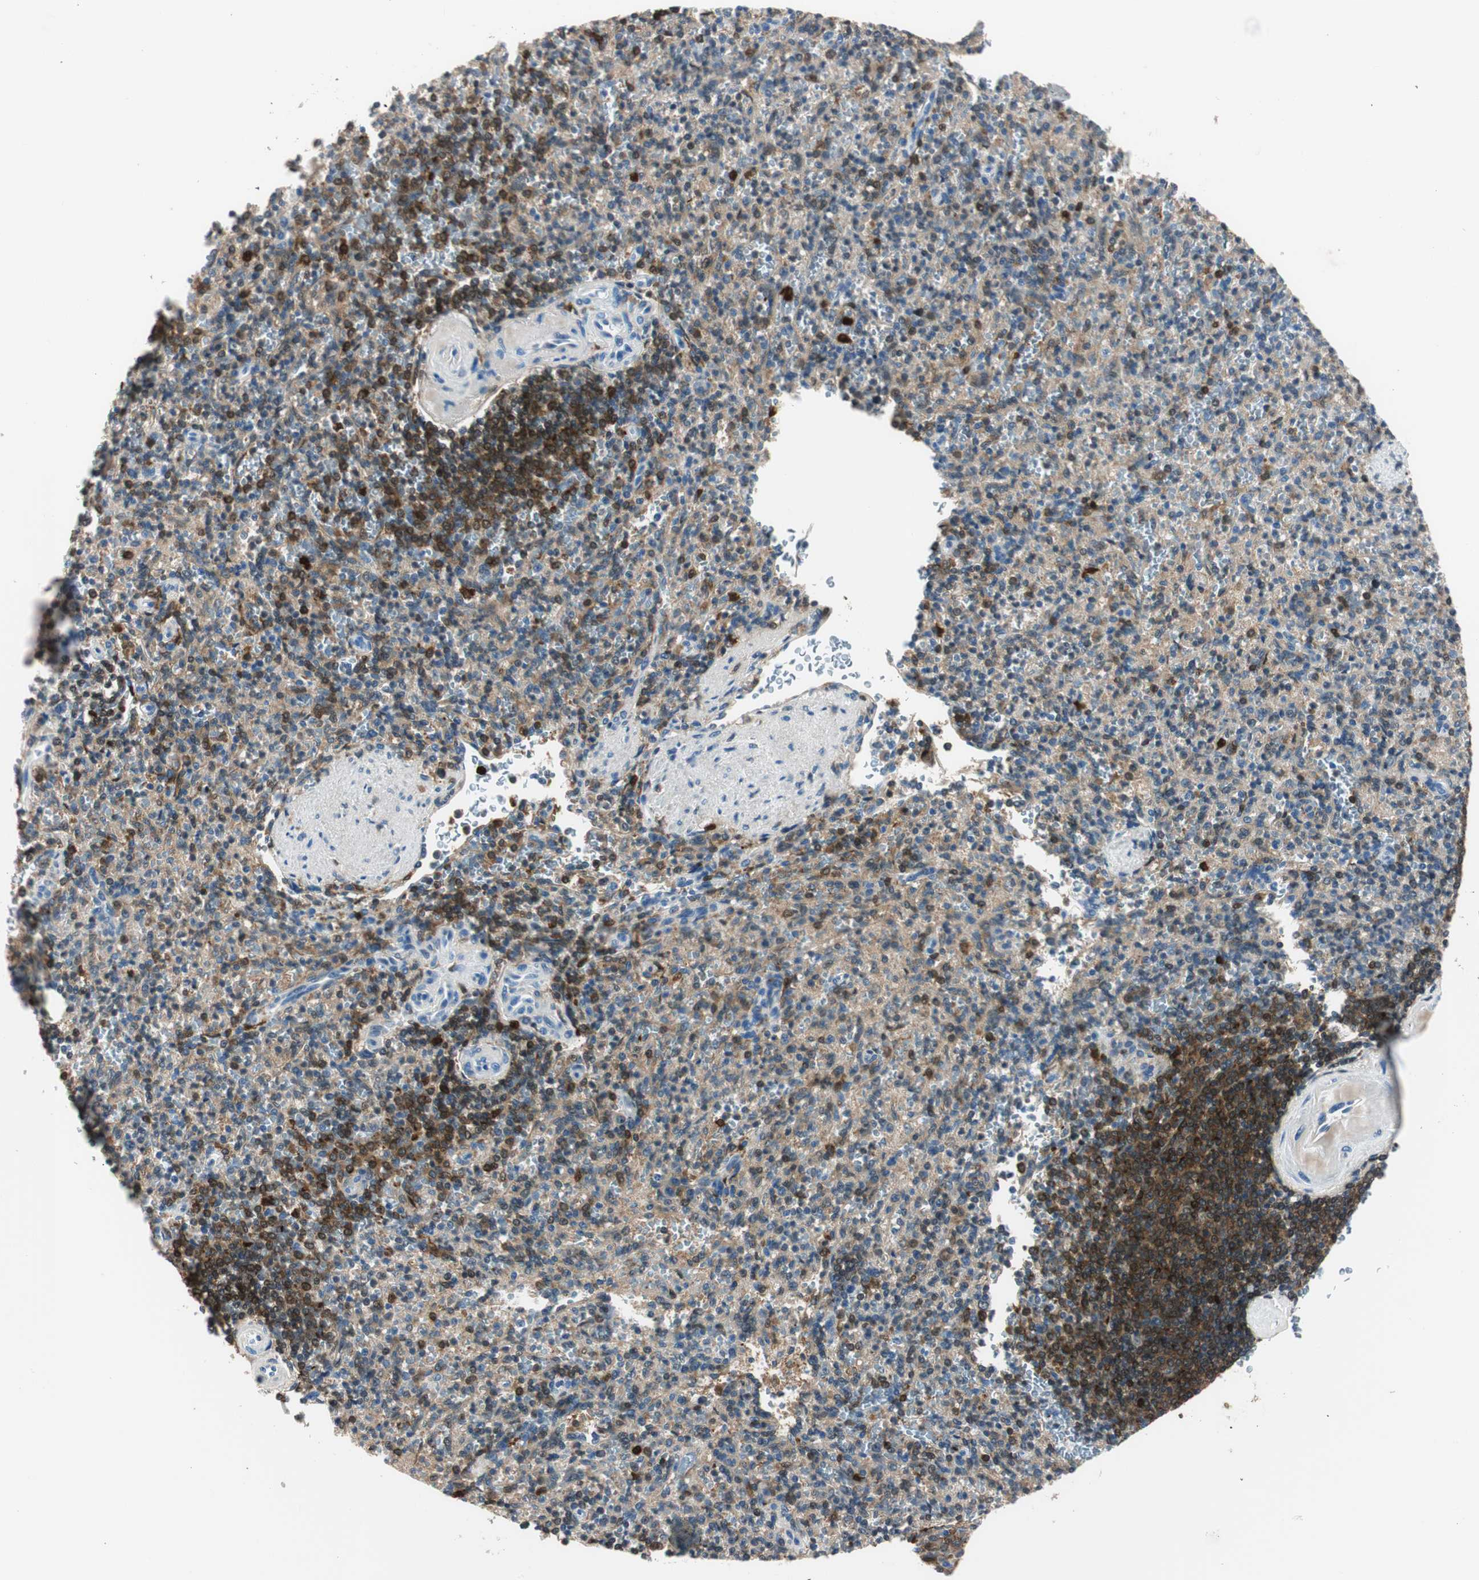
{"staining": {"intensity": "moderate", "quantity": ">75%", "location": "cytoplasmic/membranous"}, "tissue": "spleen", "cell_type": "Cells in red pulp", "image_type": "normal", "snomed": [{"axis": "morphology", "description": "Normal tissue, NOS"}, {"axis": "topography", "description": "Spleen"}], "caption": "This is a photomicrograph of IHC staining of benign spleen, which shows moderate expression in the cytoplasmic/membranous of cells in red pulp.", "gene": "COTL1", "patient": {"sex": "female", "age": 74}}